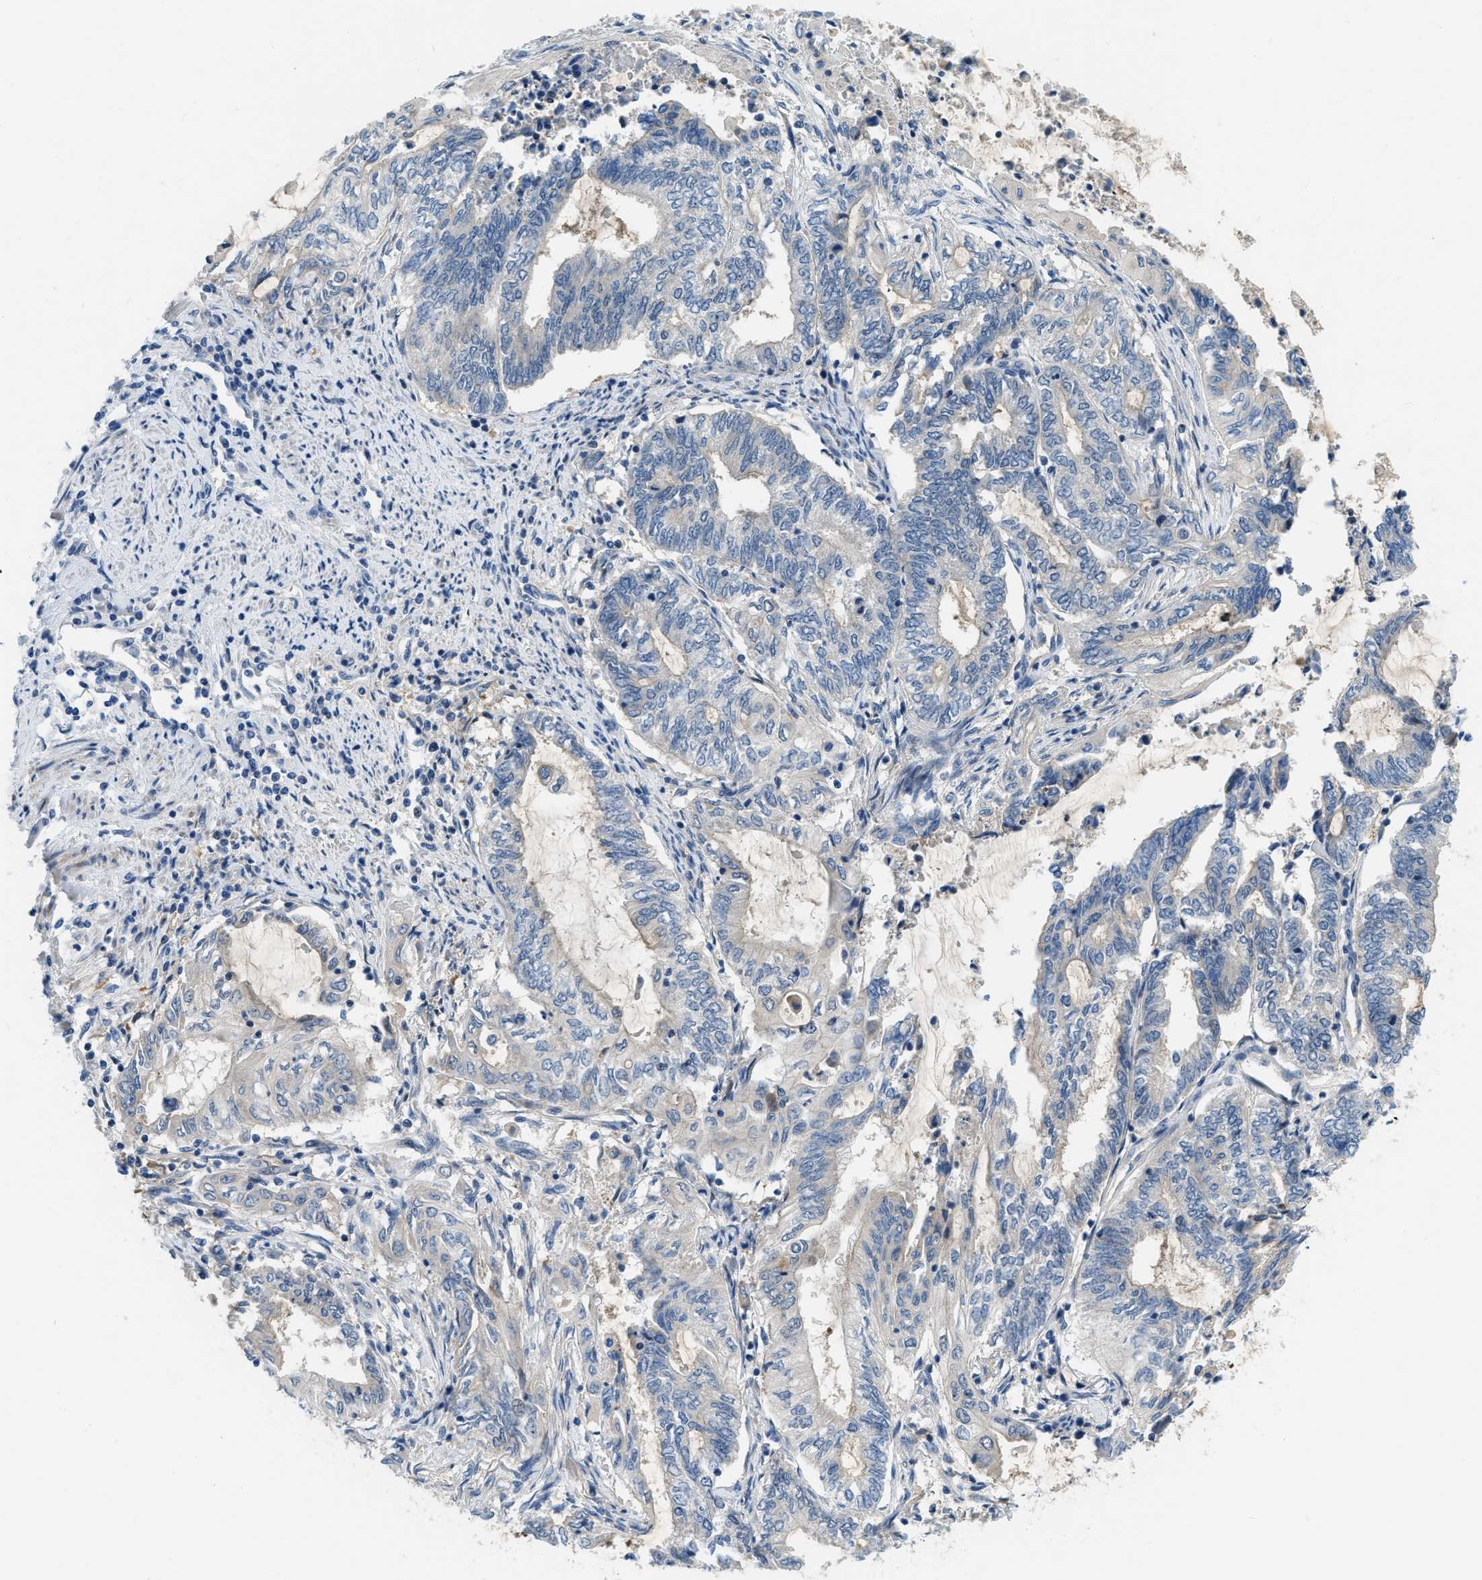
{"staining": {"intensity": "negative", "quantity": "none", "location": "none"}, "tissue": "endometrial cancer", "cell_type": "Tumor cells", "image_type": "cancer", "snomed": [{"axis": "morphology", "description": "Adenocarcinoma, NOS"}, {"axis": "topography", "description": "Uterus"}, {"axis": "topography", "description": "Endometrium"}], "caption": "Histopathology image shows no significant protein expression in tumor cells of endometrial cancer.", "gene": "PFKP", "patient": {"sex": "female", "age": 70}}